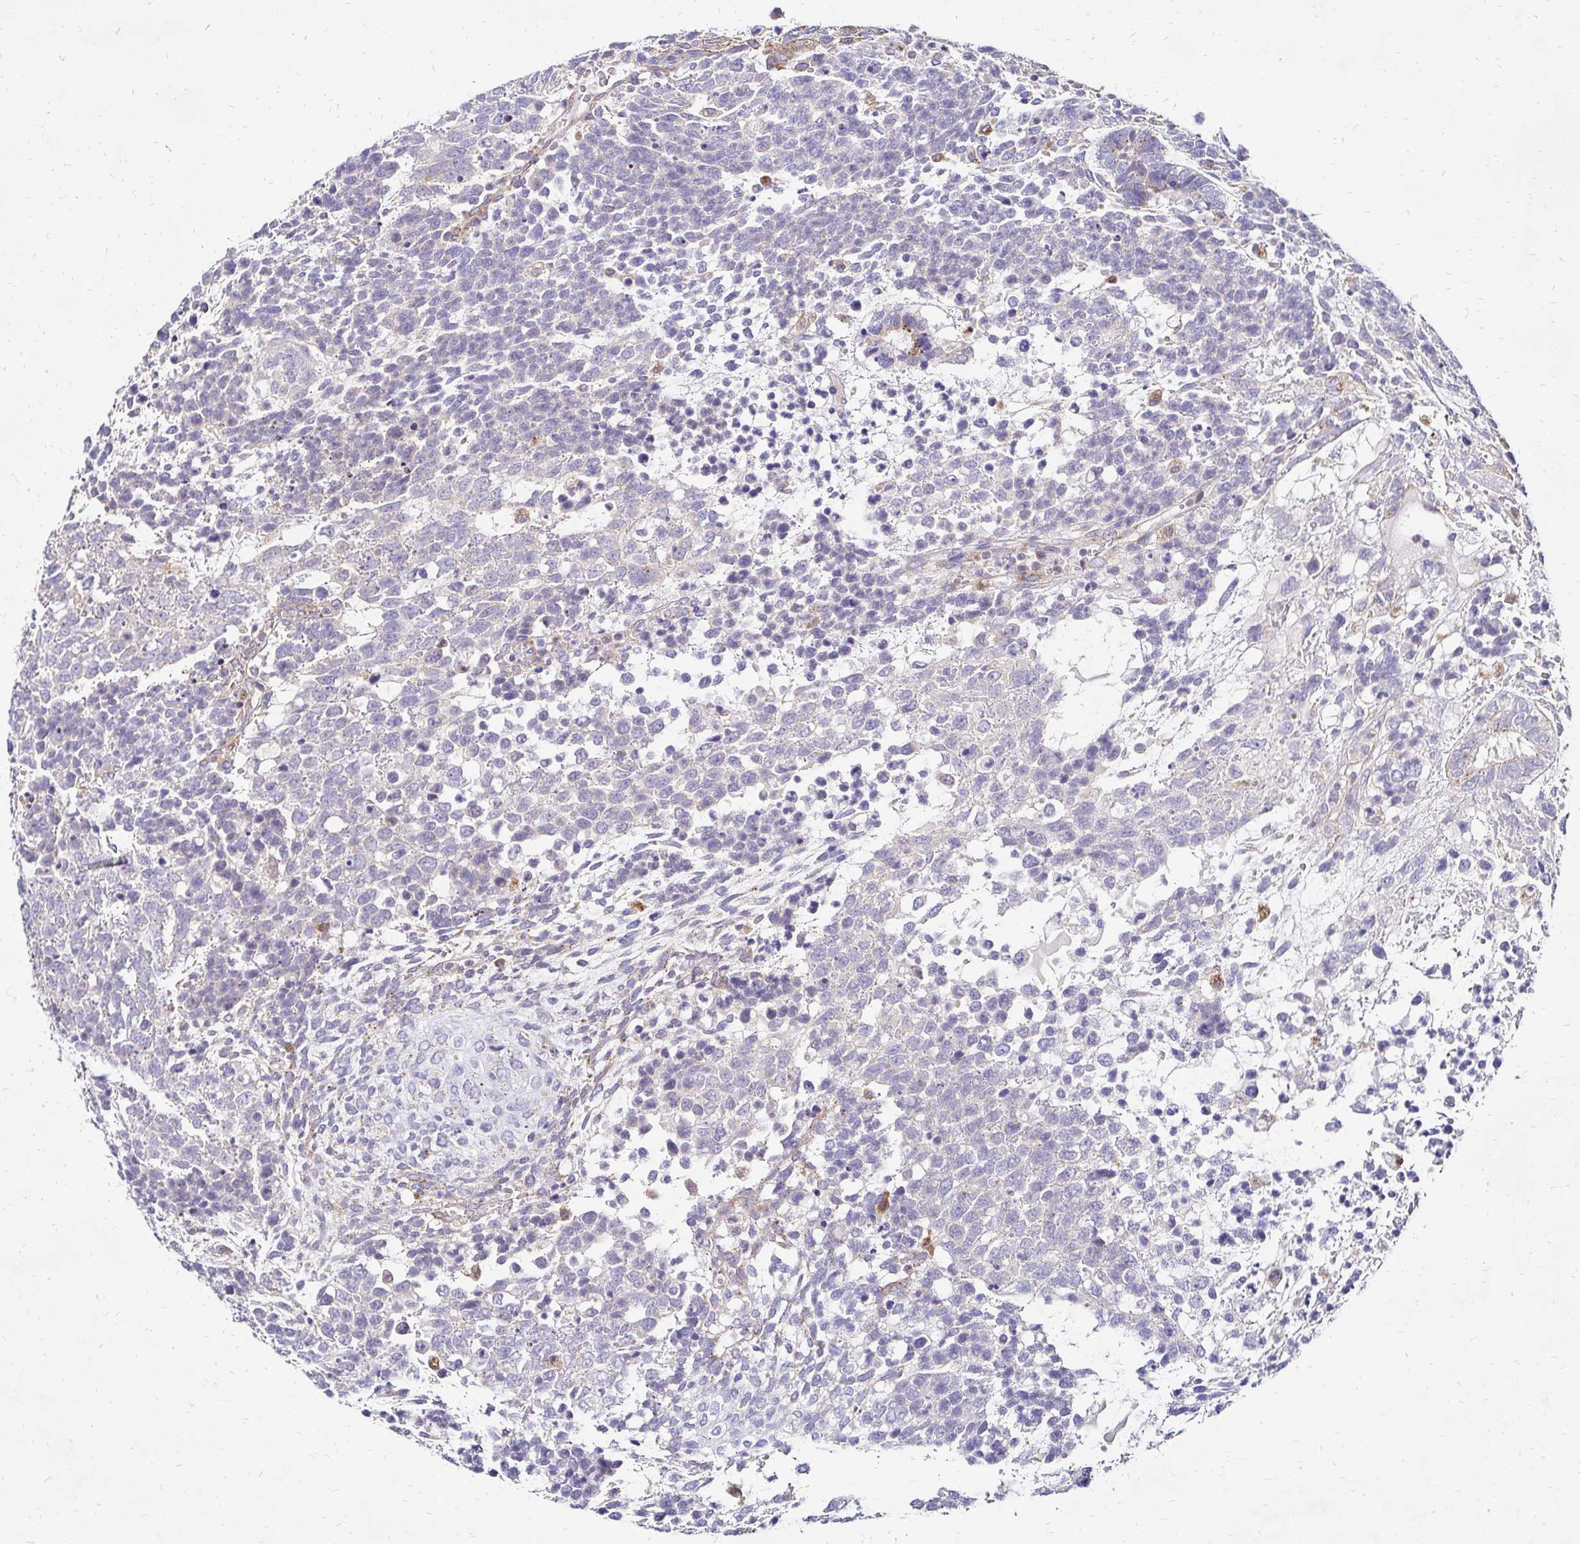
{"staining": {"intensity": "moderate", "quantity": "<25%", "location": "cytoplasmic/membranous"}, "tissue": "testis cancer", "cell_type": "Tumor cells", "image_type": "cancer", "snomed": [{"axis": "morphology", "description": "Carcinoma, Embryonal, NOS"}, {"axis": "topography", "description": "Testis"}], "caption": "Testis cancer stained for a protein (brown) reveals moderate cytoplasmic/membranous positive positivity in about <25% of tumor cells.", "gene": "IDUA", "patient": {"sex": "male", "age": 23}}